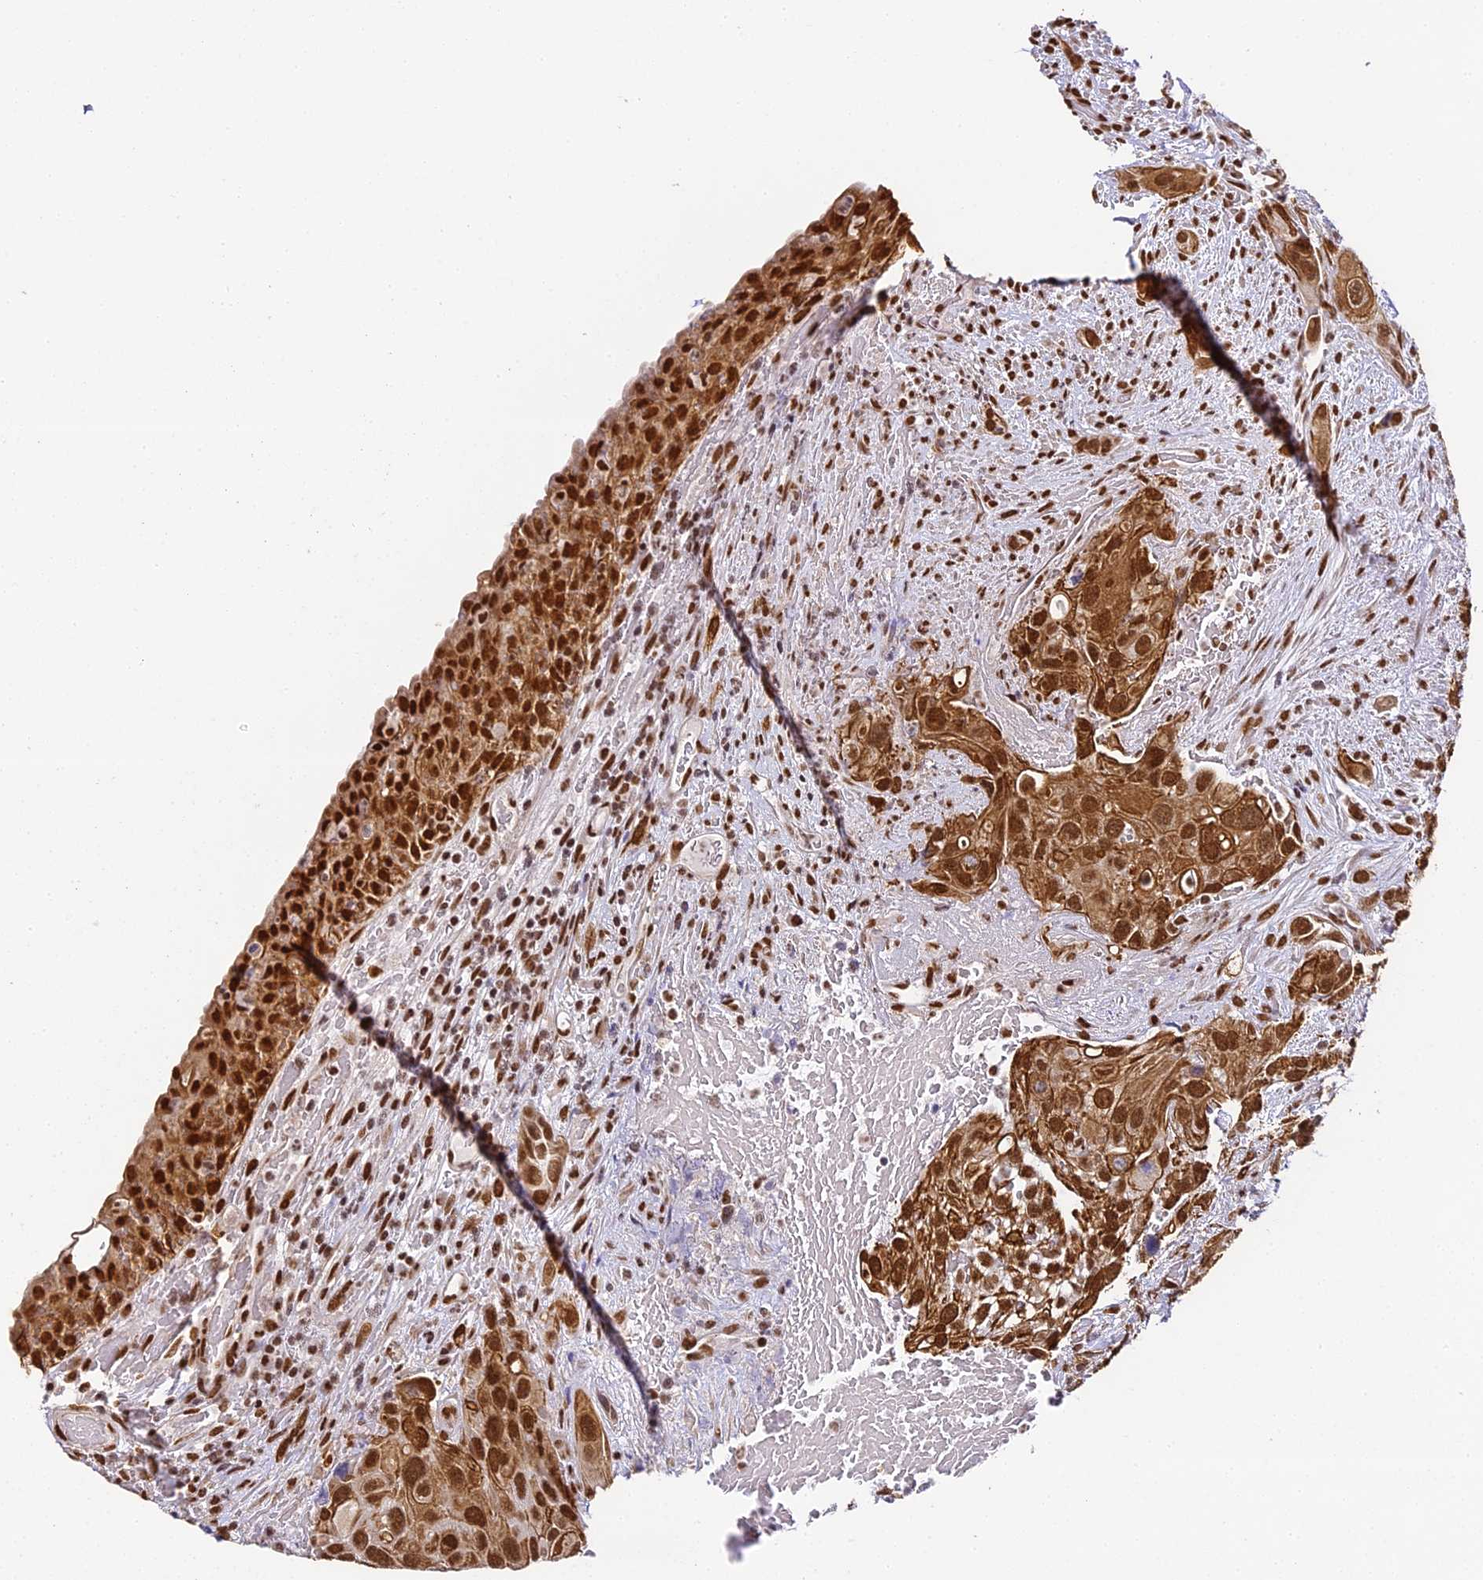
{"staining": {"intensity": "strong", "quantity": ">75%", "location": "cytoplasmic/membranous,nuclear"}, "tissue": "urothelial cancer", "cell_type": "Tumor cells", "image_type": "cancer", "snomed": [{"axis": "morphology", "description": "Normal tissue, NOS"}, {"axis": "morphology", "description": "Urothelial carcinoma, High grade"}, {"axis": "topography", "description": "Vascular tissue"}, {"axis": "topography", "description": "Urinary bladder"}], "caption": "Immunohistochemistry (IHC) photomicrograph of neoplastic tissue: human high-grade urothelial carcinoma stained using immunohistochemistry (IHC) demonstrates high levels of strong protein expression localized specifically in the cytoplasmic/membranous and nuclear of tumor cells, appearing as a cytoplasmic/membranous and nuclear brown color.", "gene": "HNRNPA1", "patient": {"sex": "female", "age": 56}}